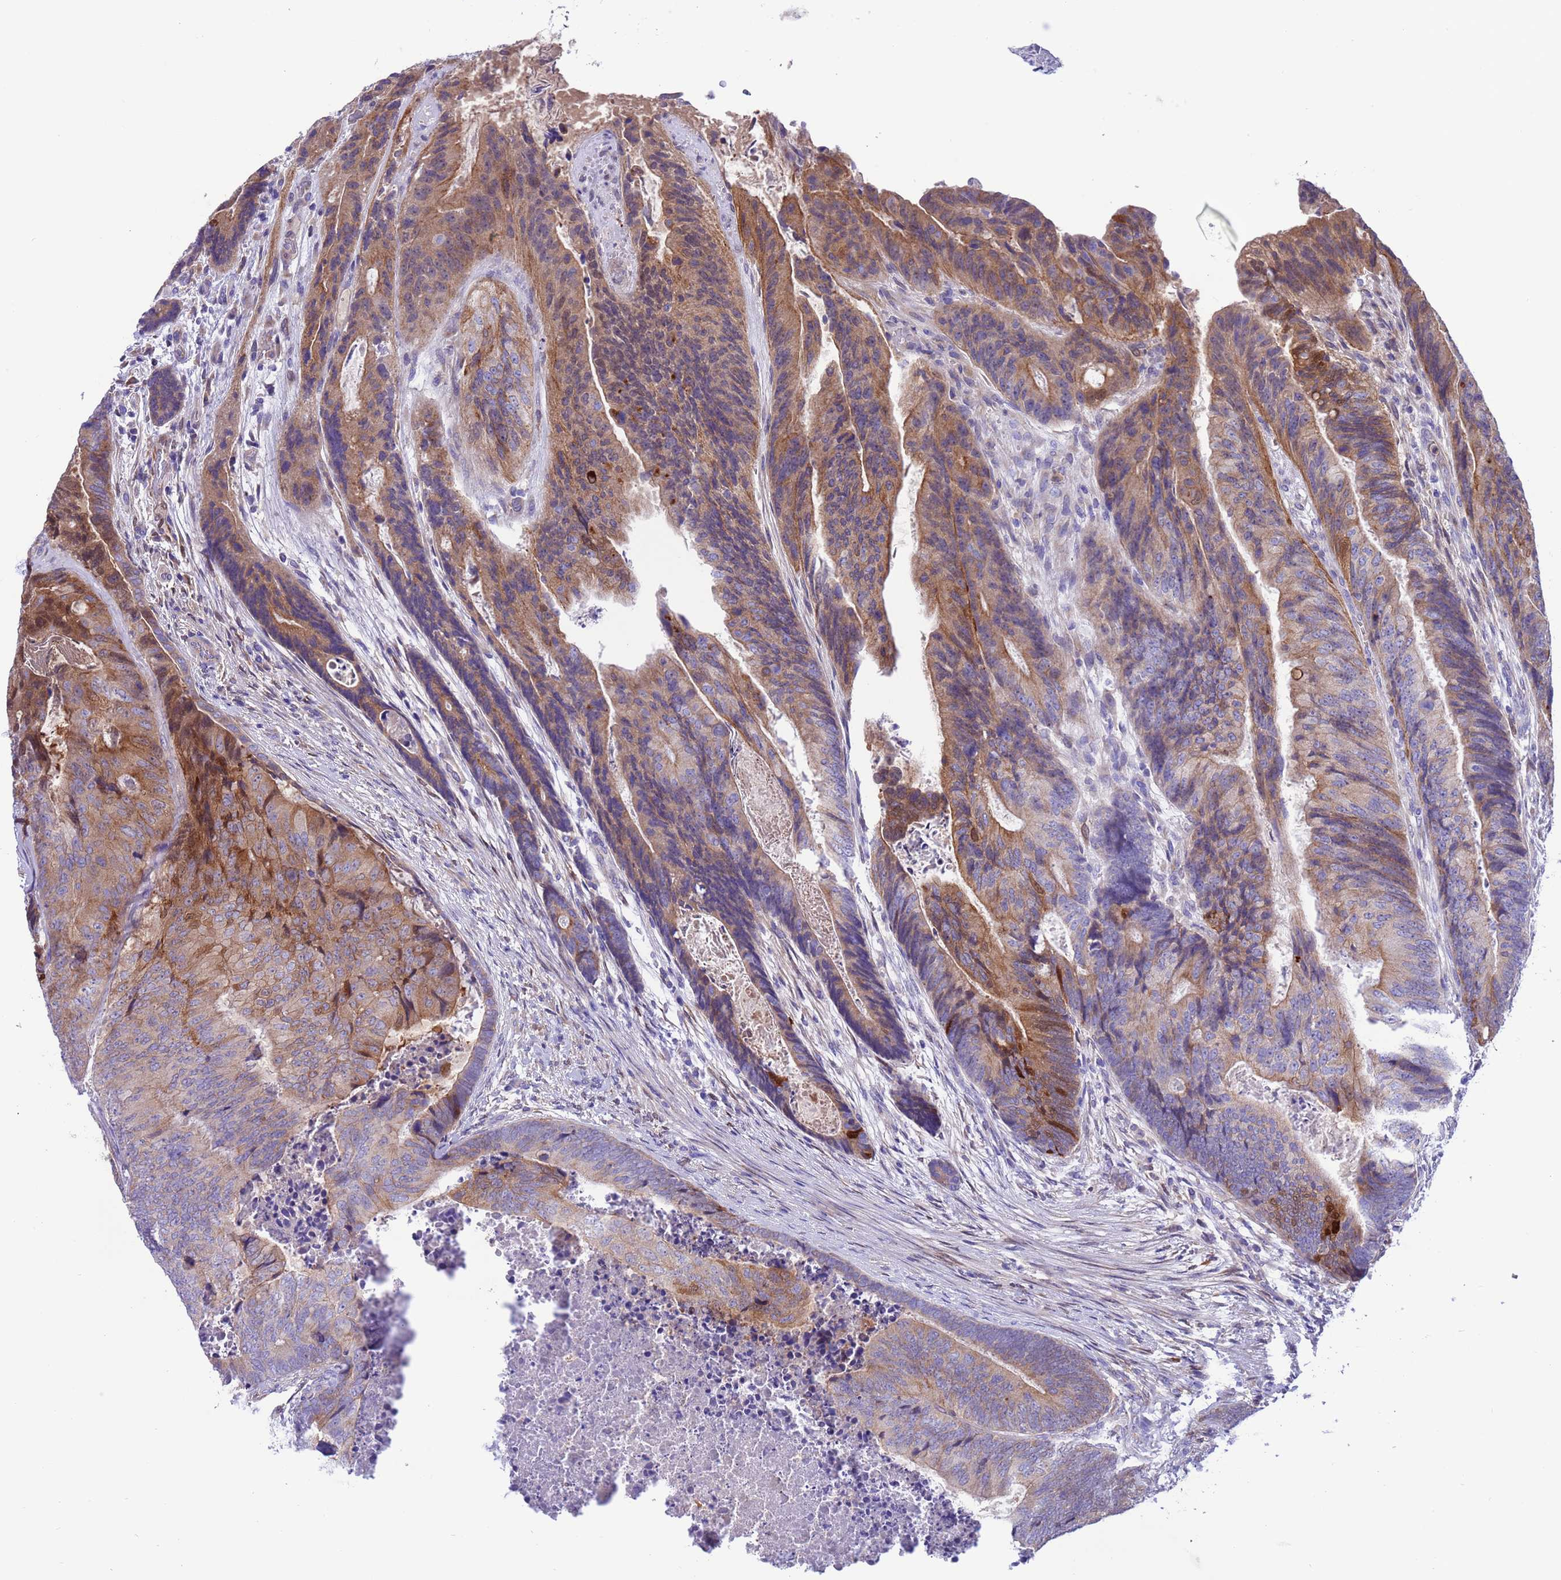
{"staining": {"intensity": "moderate", "quantity": "25%-75%", "location": "cytoplasmic/membranous"}, "tissue": "colorectal cancer", "cell_type": "Tumor cells", "image_type": "cancer", "snomed": [{"axis": "morphology", "description": "Adenocarcinoma, NOS"}, {"axis": "topography", "description": "Colon"}], "caption": "Immunohistochemistry of human adenocarcinoma (colorectal) demonstrates medium levels of moderate cytoplasmic/membranous positivity in about 25%-75% of tumor cells.", "gene": "C6orf47", "patient": {"sex": "female", "age": 67}}